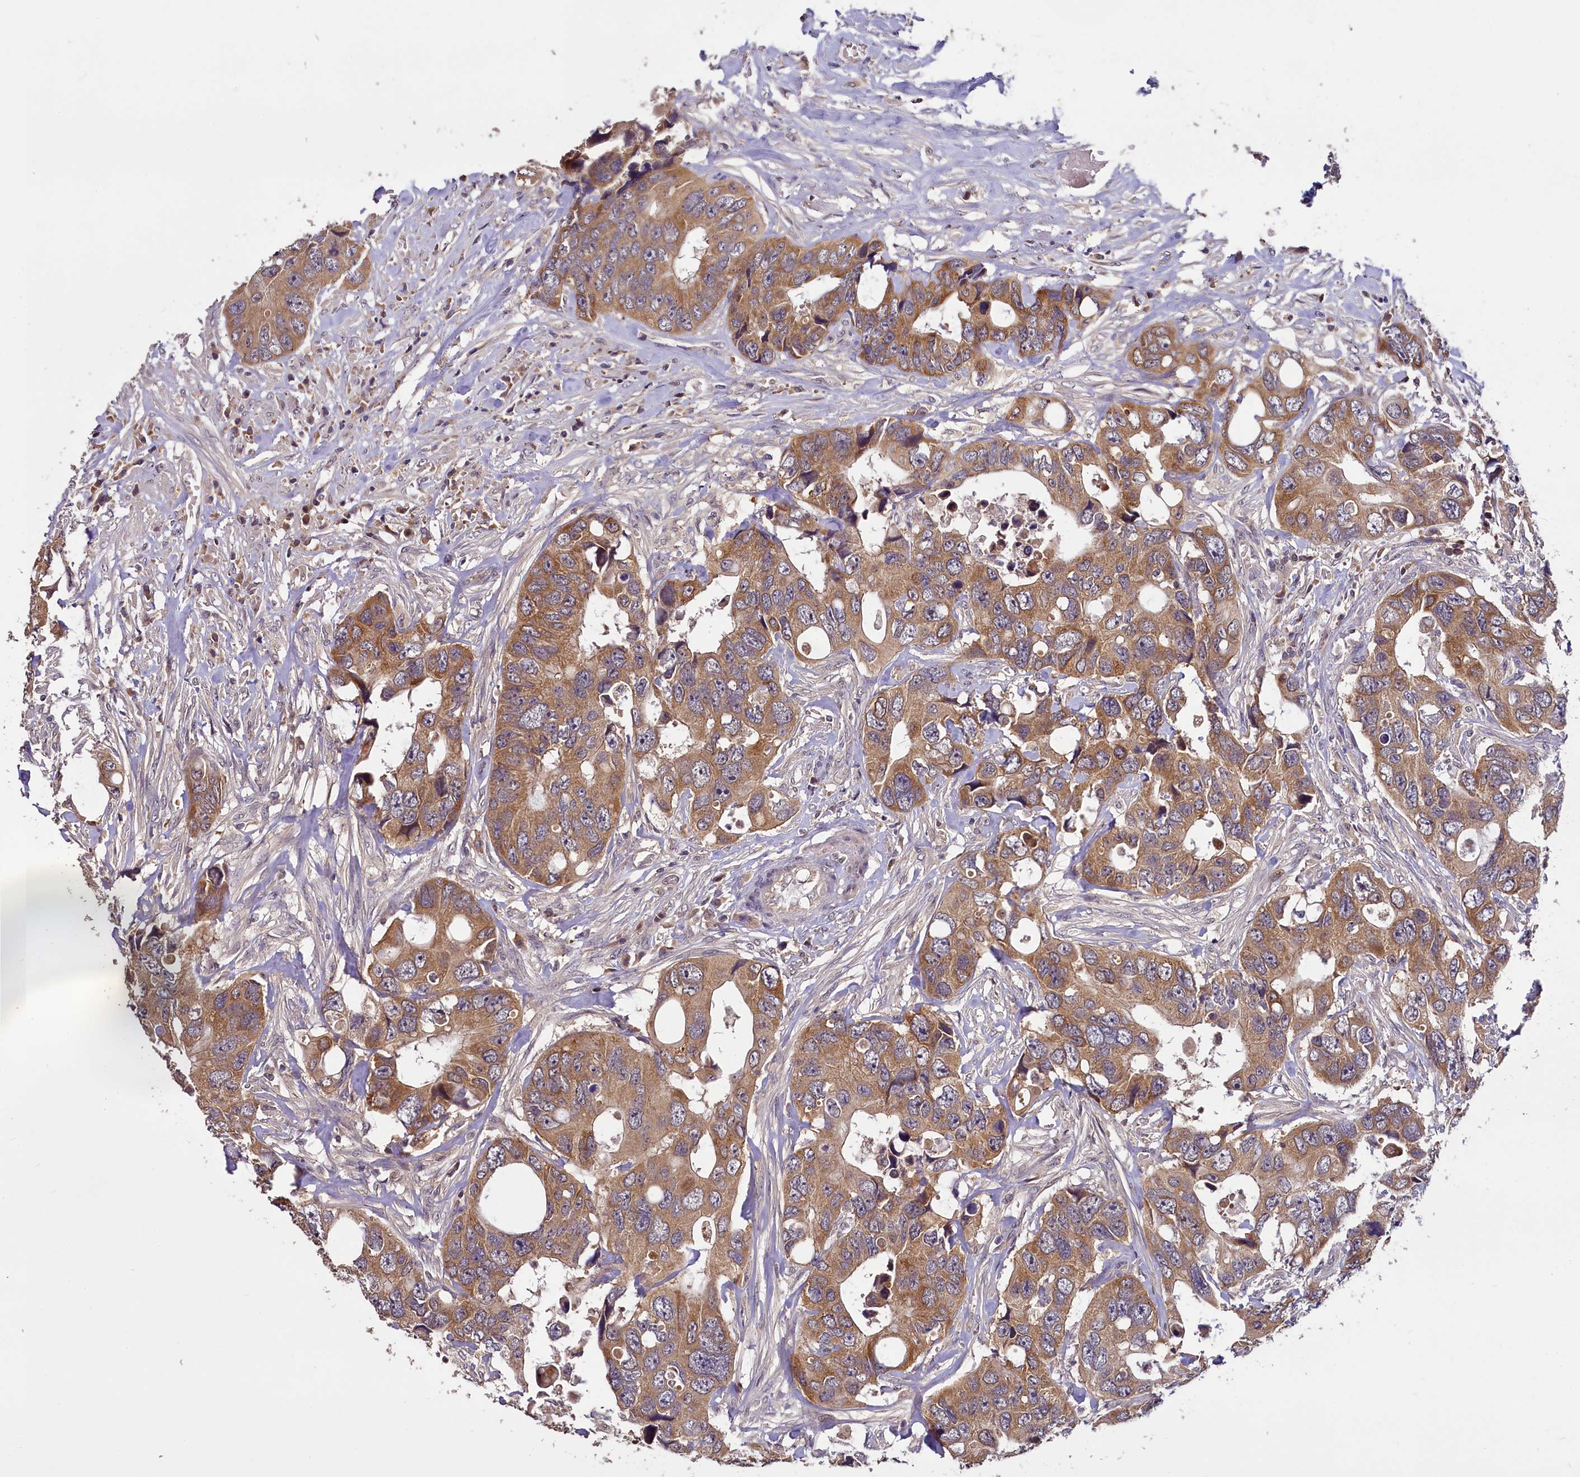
{"staining": {"intensity": "moderate", "quantity": ">75%", "location": "cytoplasmic/membranous"}, "tissue": "colorectal cancer", "cell_type": "Tumor cells", "image_type": "cancer", "snomed": [{"axis": "morphology", "description": "Adenocarcinoma, NOS"}, {"axis": "topography", "description": "Rectum"}], "caption": "Immunohistochemical staining of human colorectal cancer (adenocarcinoma) reveals medium levels of moderate cytoplasmic/membranous protein staining in approximately >75% of tumor cells. (brown staining indicates protein expression, while blue staining denotes nuclei).", "gene": "TMEM39A", "patient": {"sex": "male", "age": 57}}